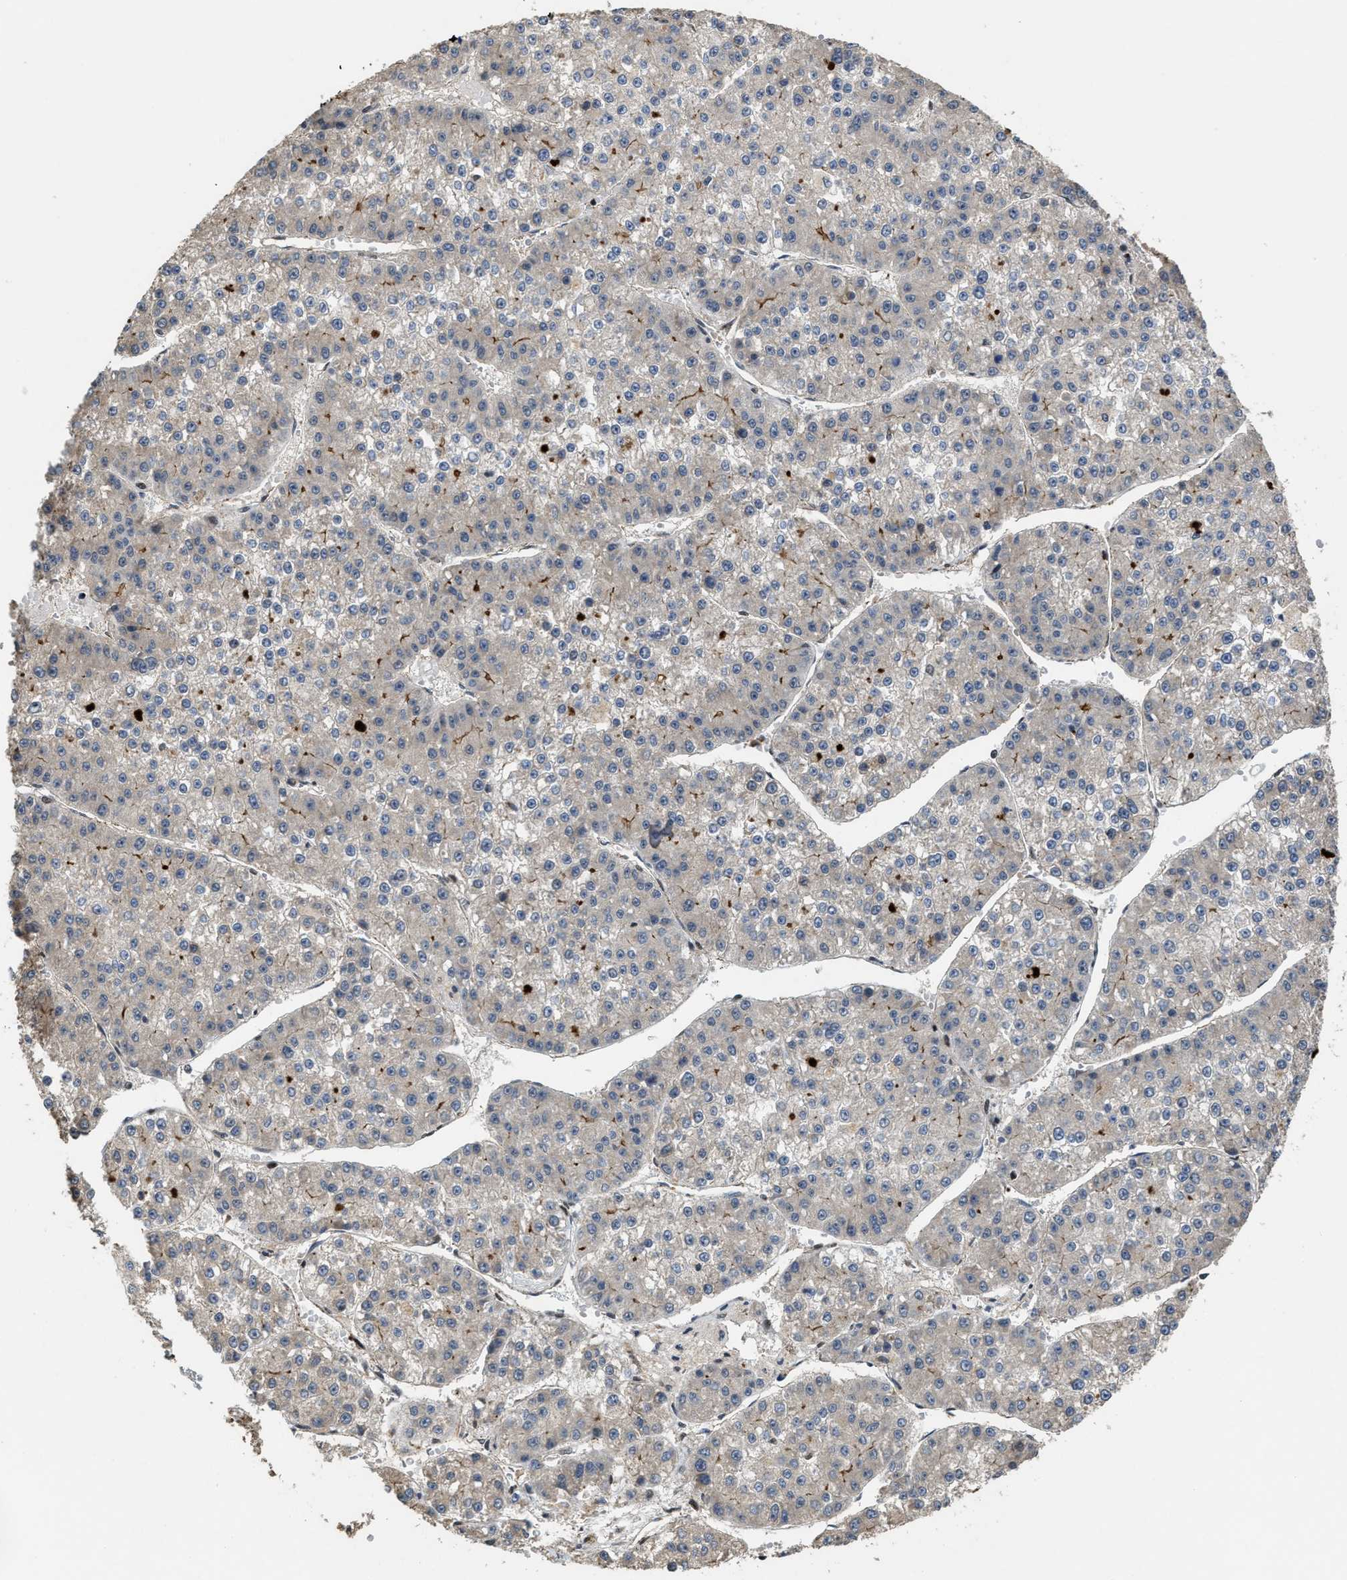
{"staining": {"intensity": "moderate", "quantity": "<25%", "location": "cytoplasmic/membranous"}, "tissue": "liver cancer", "cell_type": "Tumor cells", "image_type": "cancer", "snomed": [{"axis": "morphology", "description": "Carcinoma, Hepatocellular, NOS"}, {"axis": "topography", "description": "Liver"}], "caption": "Immunohistochemical staining of human hepatocellular carcinoma (liver) demonstrates moderate cytoplasmic/membranous protein staining in about <25% of tumor cells.", "gene": "DPF2", "patient": {"sex": "female", "age": 73}}